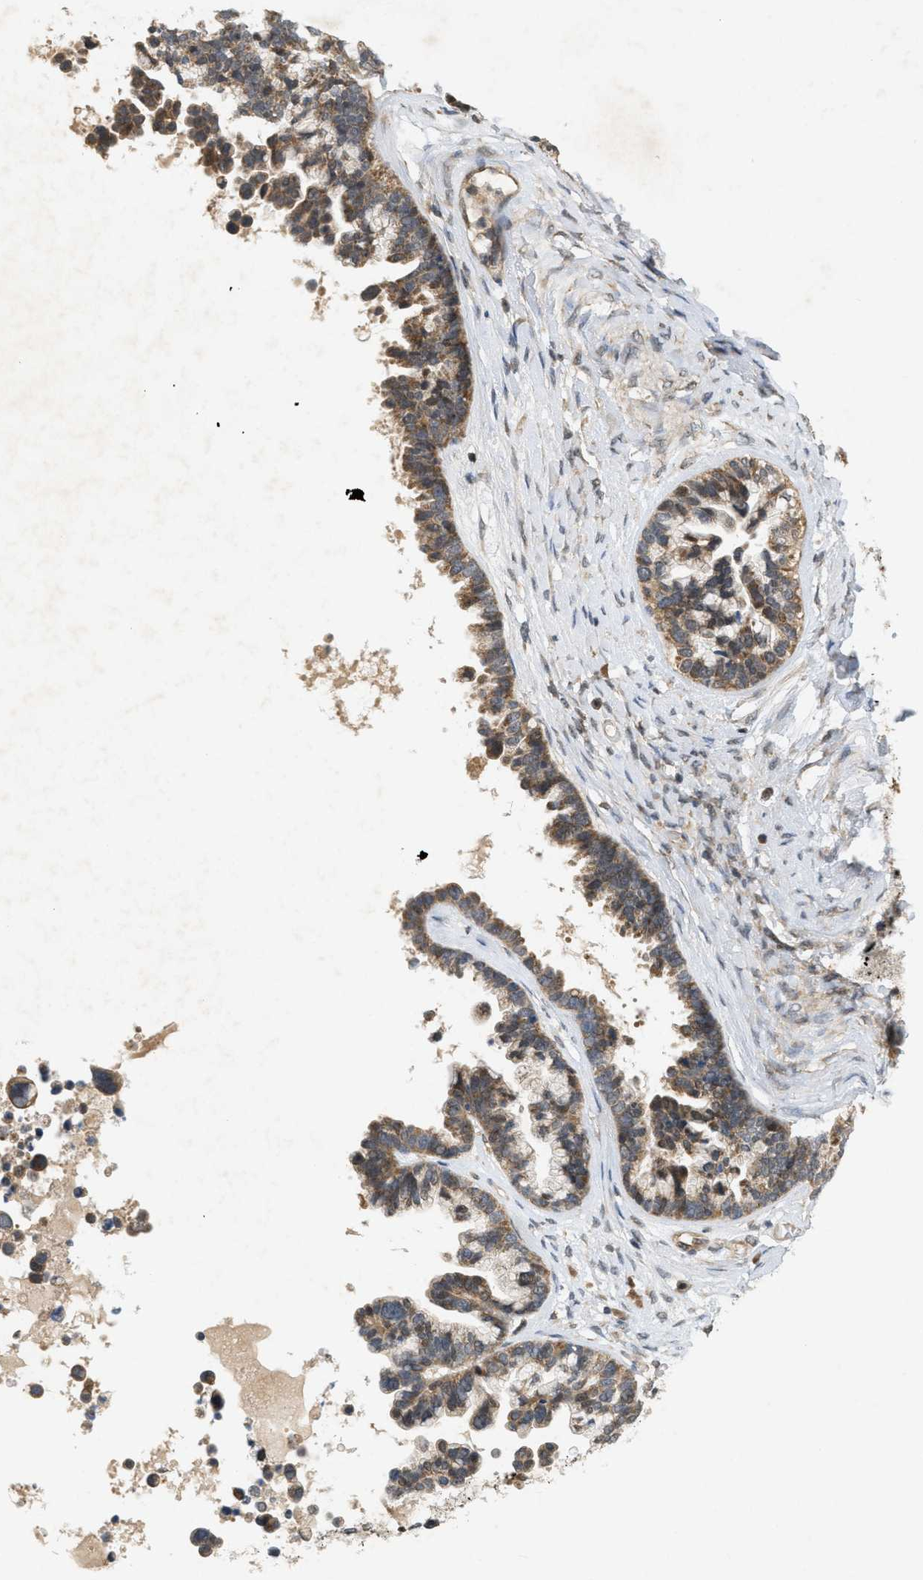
{"staining": {"intensity": "weak", "quantity": "25%-75%", "location": "cytoplasmic/membranous"}, "tissue": "ovarian cancer", "cell_type": "Tumor cells", "image_type": "cancer", "snomed": [{"axis": "morphology", "description": "Cystadenocarcinoma, serous, NOS"}, {"axis": "topography", "description": "Ovary"}], "caption": "The image exhibits immunohistochemical staining of serous cystadenocarcinoma (ovarian). There is weak cytoplasmic/membranous staining is present in approximately 25%-75% of tumor cells.", "gene": "PRKD1", "patient": {"sex": "female", "age": 56}}